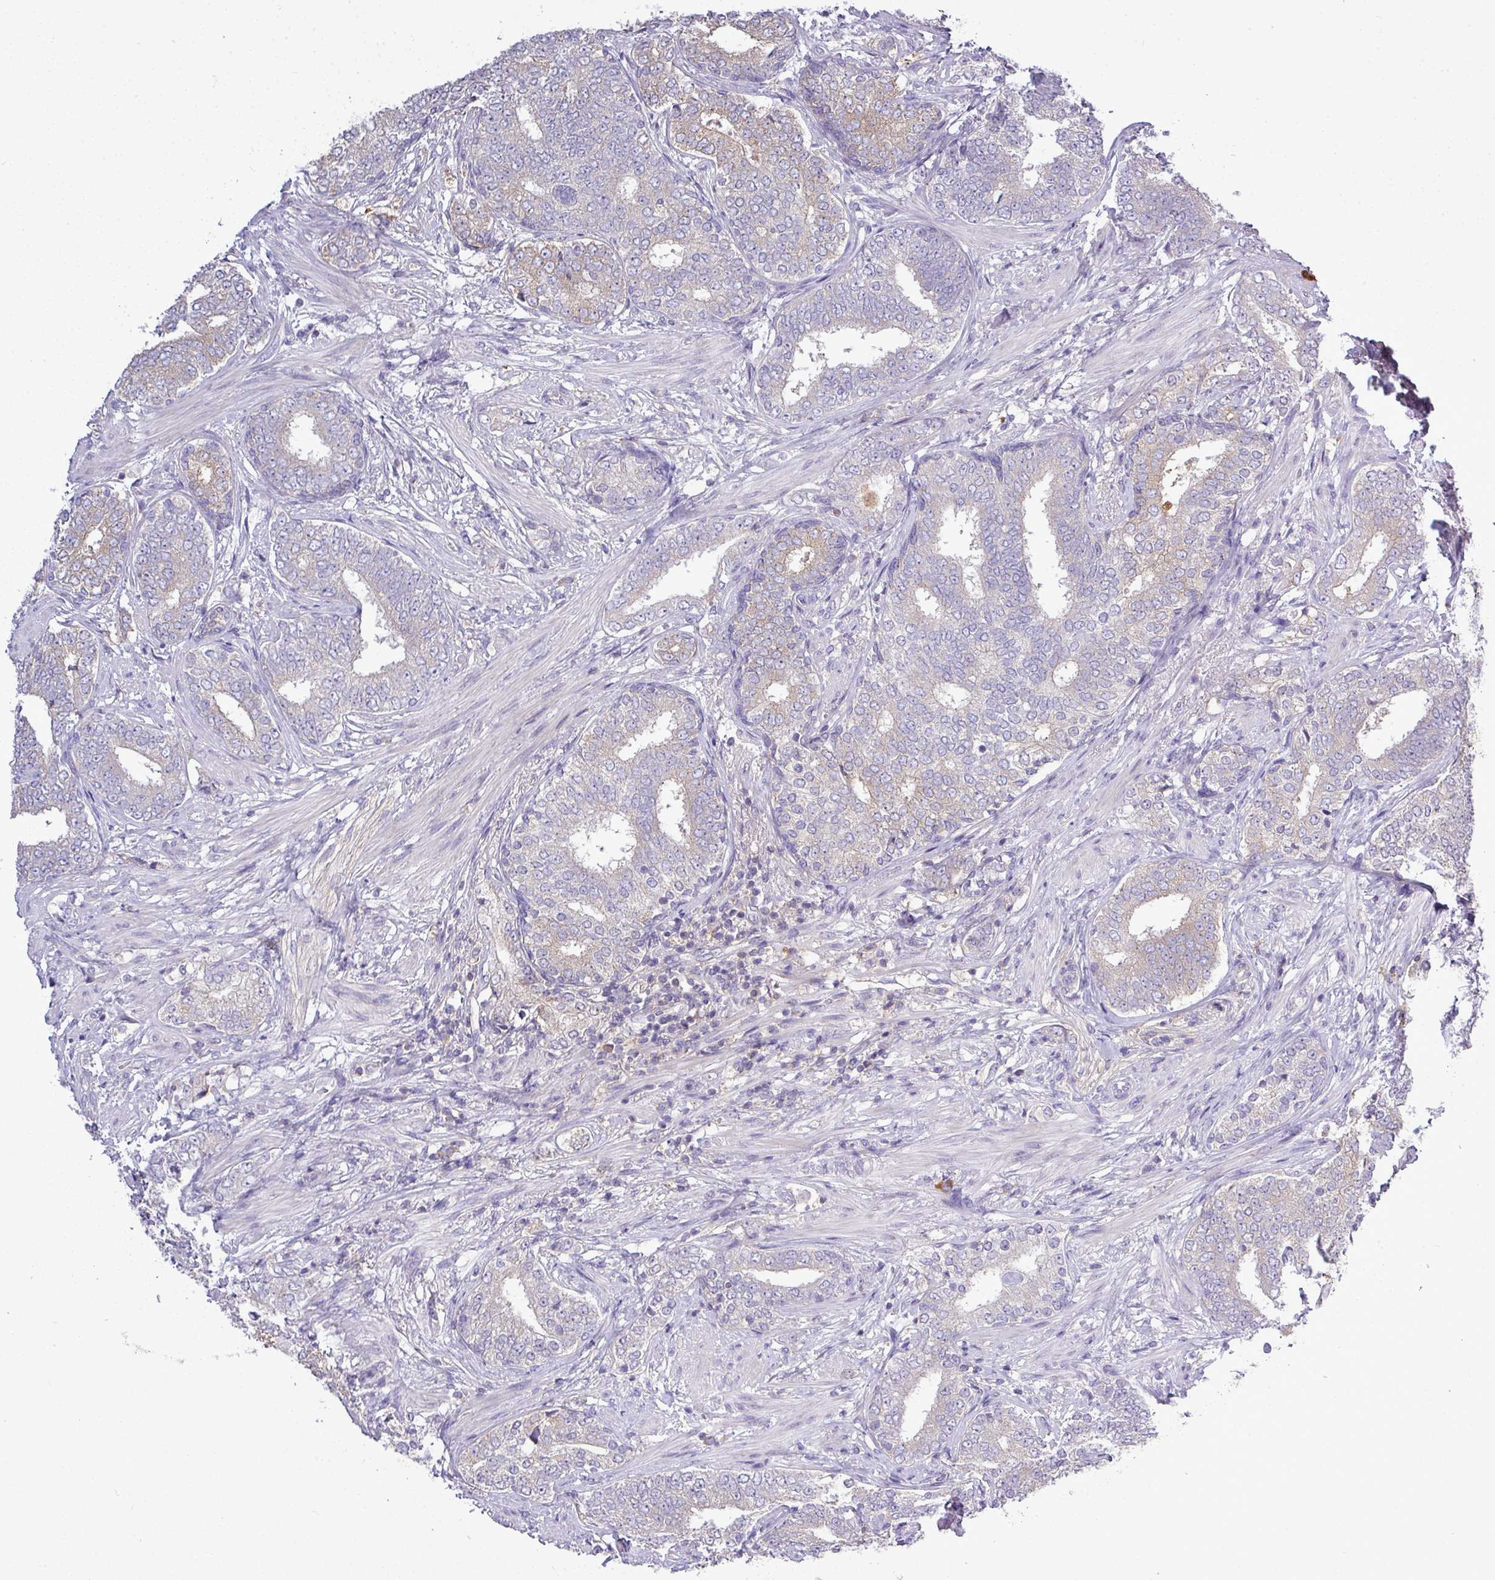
{"staining": {"intensity": "negative", "quantity": "none", "location": "none"}, "tissue": "prostate cancer", "cell_type": "Tumor cells", "image_type": "cancer", "snomed": [{"axis": "morphology", "description": "Adenocarcinoma, High grade"}, {"axis": "topography", "description": "Prostate"}], "caption": "Tumor cells show no significant expression in adenocarcinoma (high-grade) (prostate).", "gene": "STAT5A", "patient": {"sex": "male", "age": 72}}